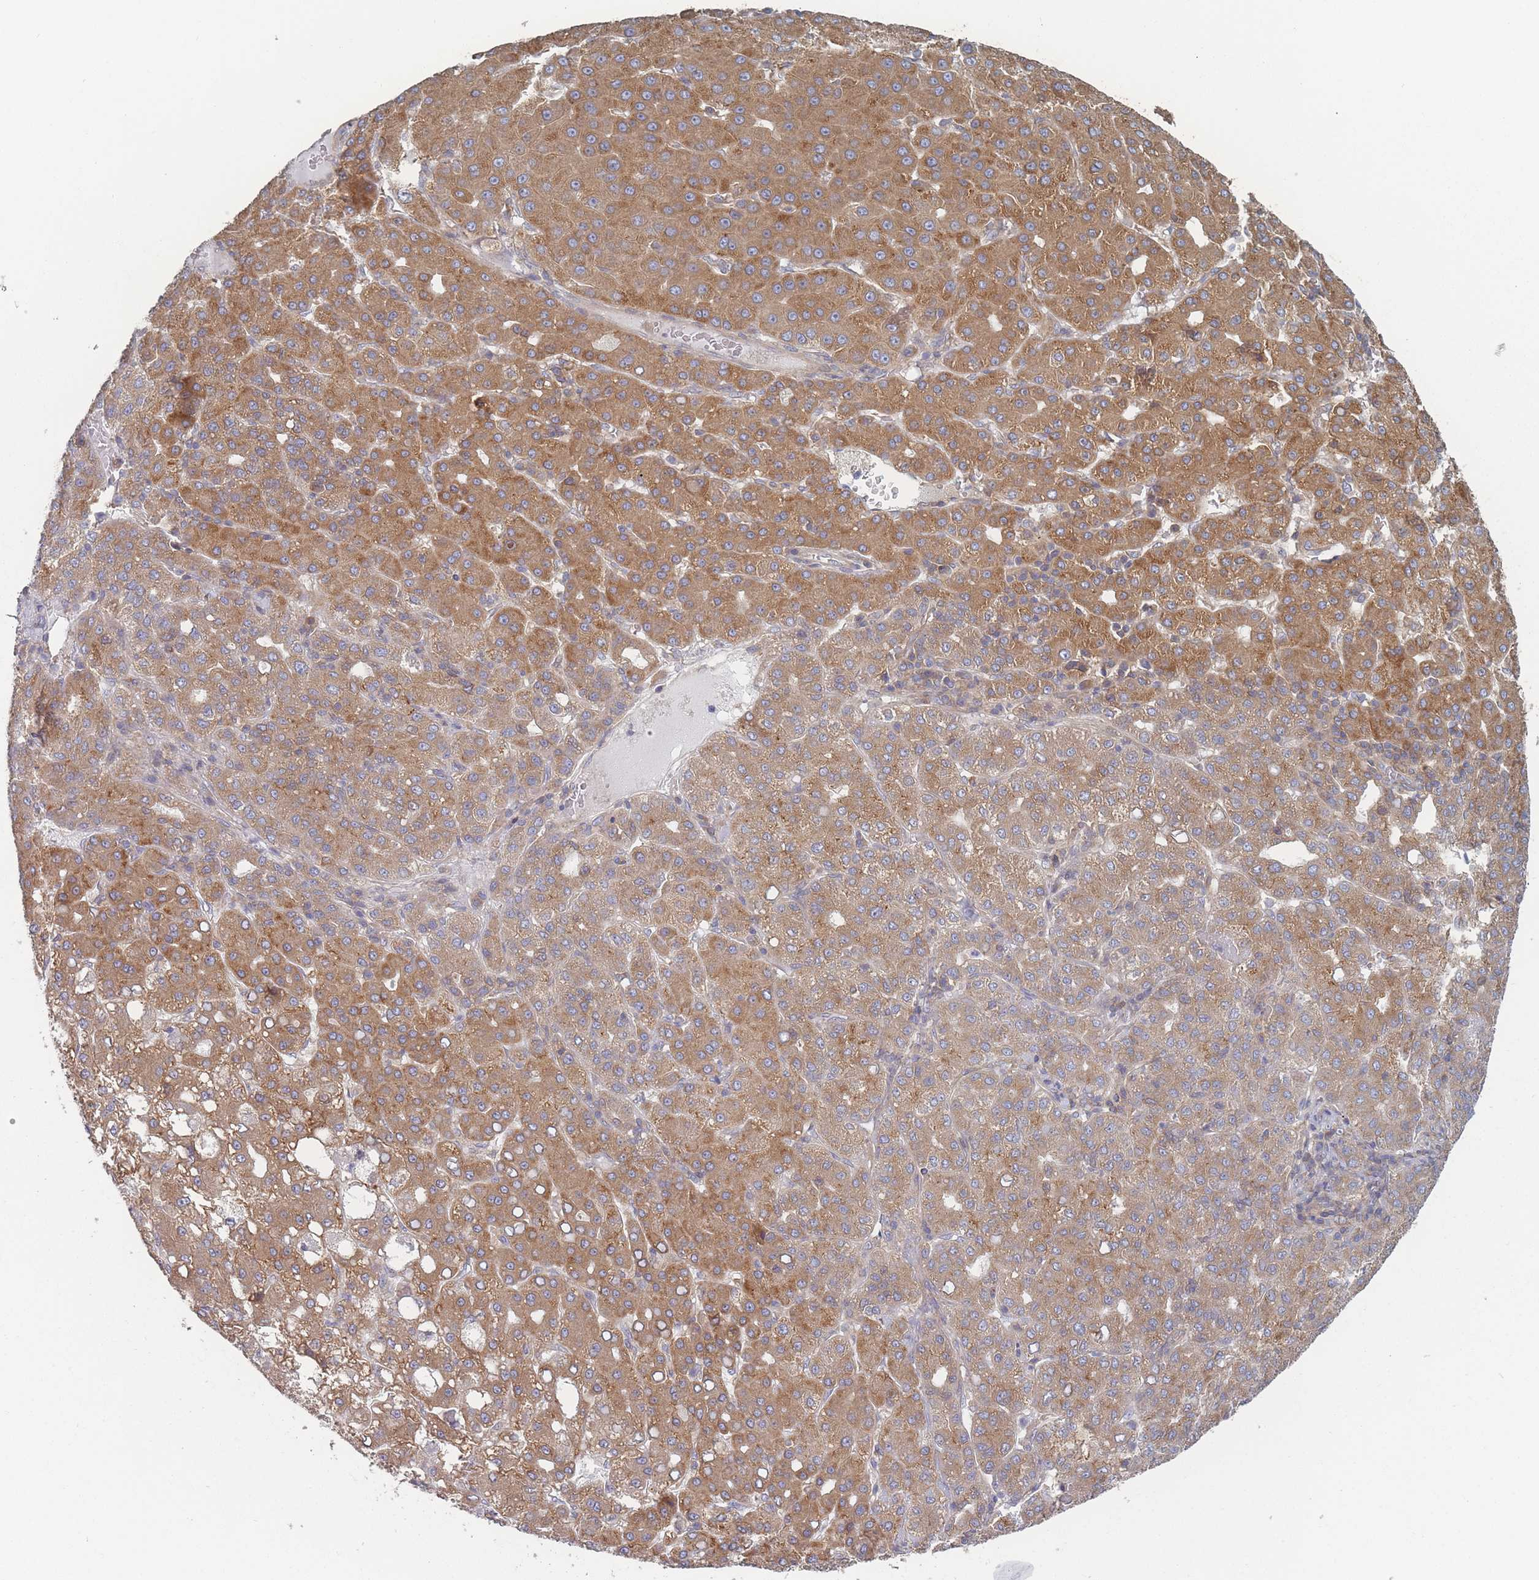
{"staining": {"intensity": "moderate", "quantity": ">75%", "location": "cytoplasmic/membranous"}, "tissue": "liver cancer", "cell_type": "Tumor cells", "image_type": "cancer", "snomed": [{"axis": "morphology", "description": "Carcinoma, Hepatocellular, NOS"}, {"axis": "topography", "description": "Liver"}], "caption": "Human liver hepatocellular carcinoma stained with a brown dye exhibits moderate cytoplasmic/membranous positive staining in approximately >75% of tumor cells.", "gene": "KDSR", "patient": {"sex": "male", "age": 65}}